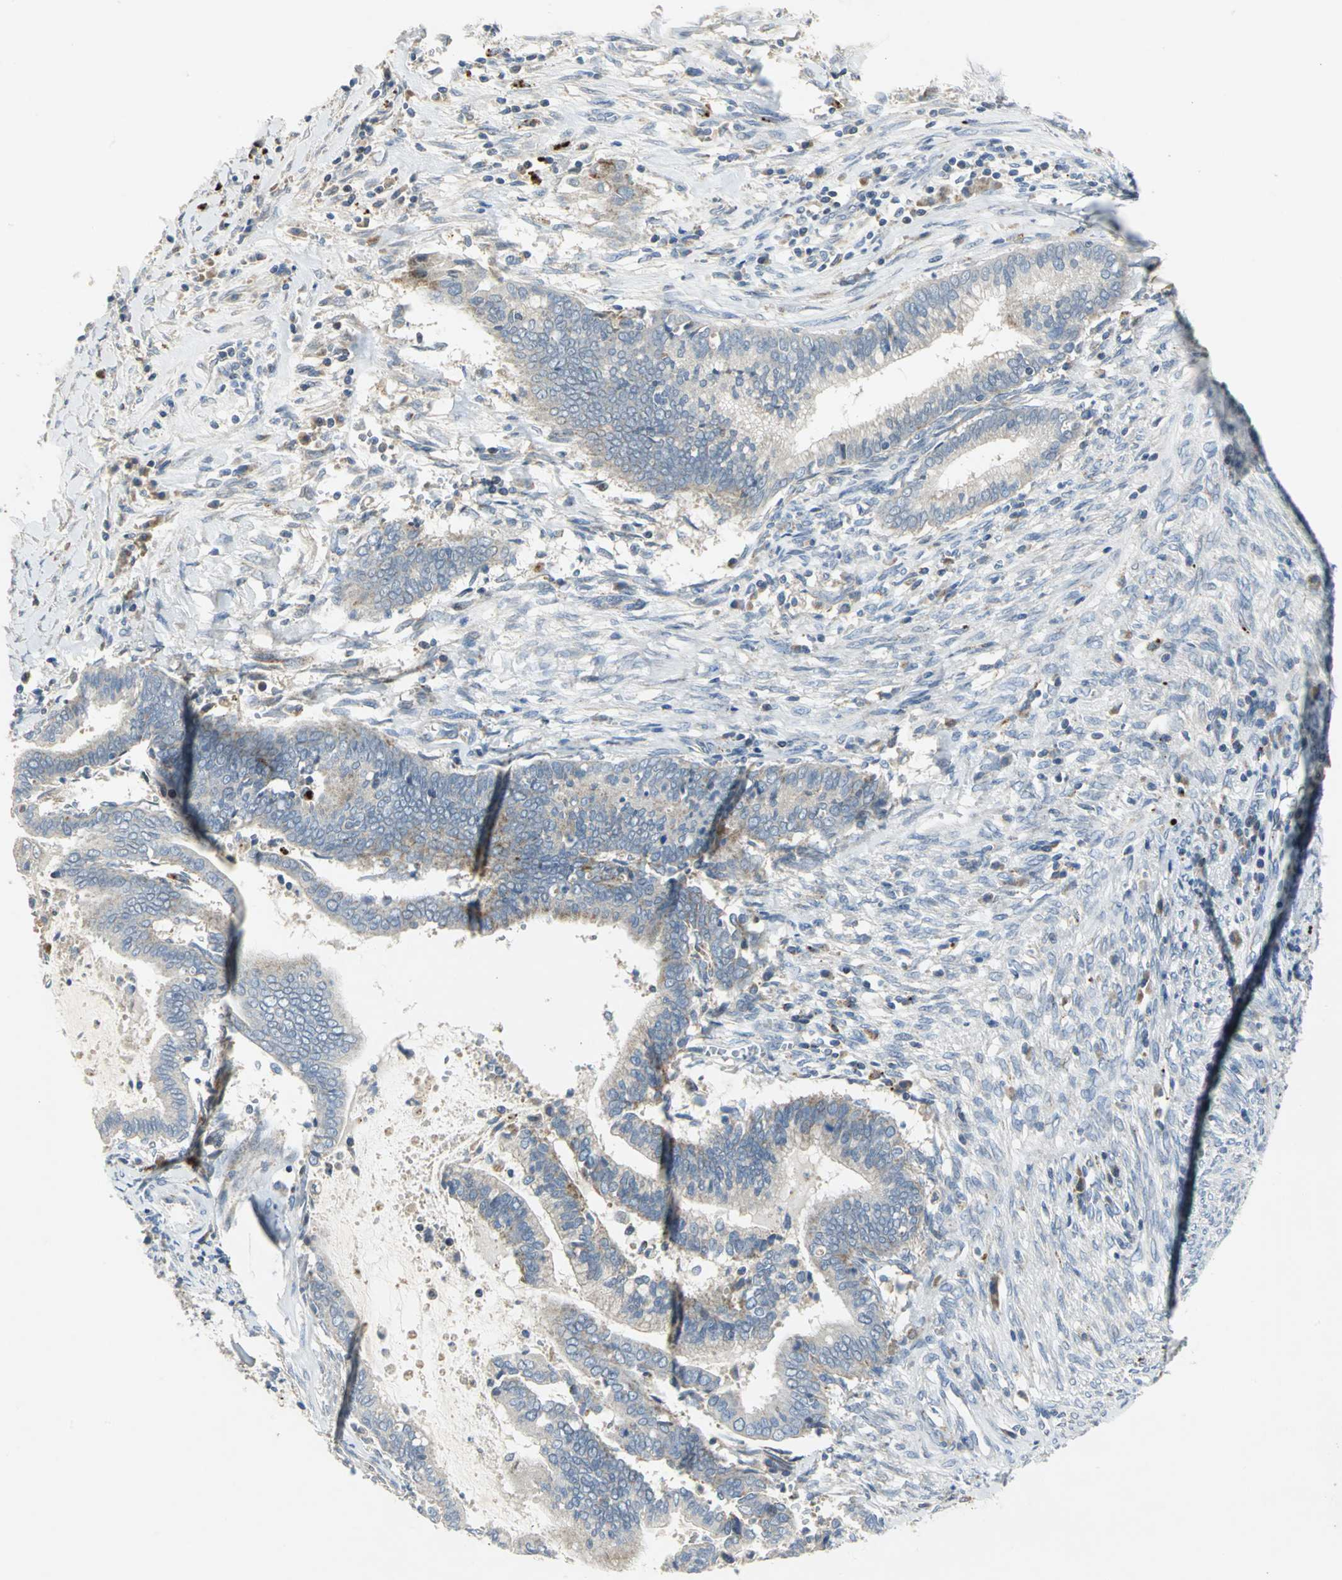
{"staining": {"intensity": "weak", "quantity": "25%-75%", "location": "cytoplasmic/membranous"}, "tissue": "cervical cancer", "cell_type": "Tumor cells", "image_type": "cancer", "snomed": [{"axis": "morphology", "description": "Adenocarcinoma, NOS"}, {"axis": "topography", "description": "Cervix"}], "caption": "IHC (DAB (3,3'-diaminobenzidine)) staining of human cervical cancer (adenocarcinoma) reveals weak cytoplasmic/membranous protein expression in approximately 25%-75% of tumor cells.", "gene": "SPPL2B", "patient": {"sex": "female", "age": 44}}